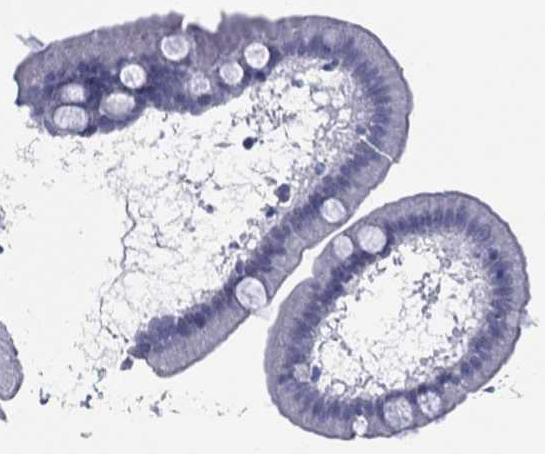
{"staining": {"intensity": "negative", "quantity": "none", "location": "none"}, "tissue": "duodenum", "cell_type": "Glandular cells", "image_type": "normal", "snomed": [{"axis": "morphology", "description": "Normal tissue, NOS"}, {"axis": "topography", "description": "Duodenum"}], "caption": "Immunohistochemistry of benign duodenum exhibits no expression in glandular cells. The staining was performed using DAB to visualize the protein expression in brown, while the nuclei were stained in blue with hematoxylin (Magnification: 20x).", "gene": "UTF1", "patient": {"sex": "male", "age": 59}}